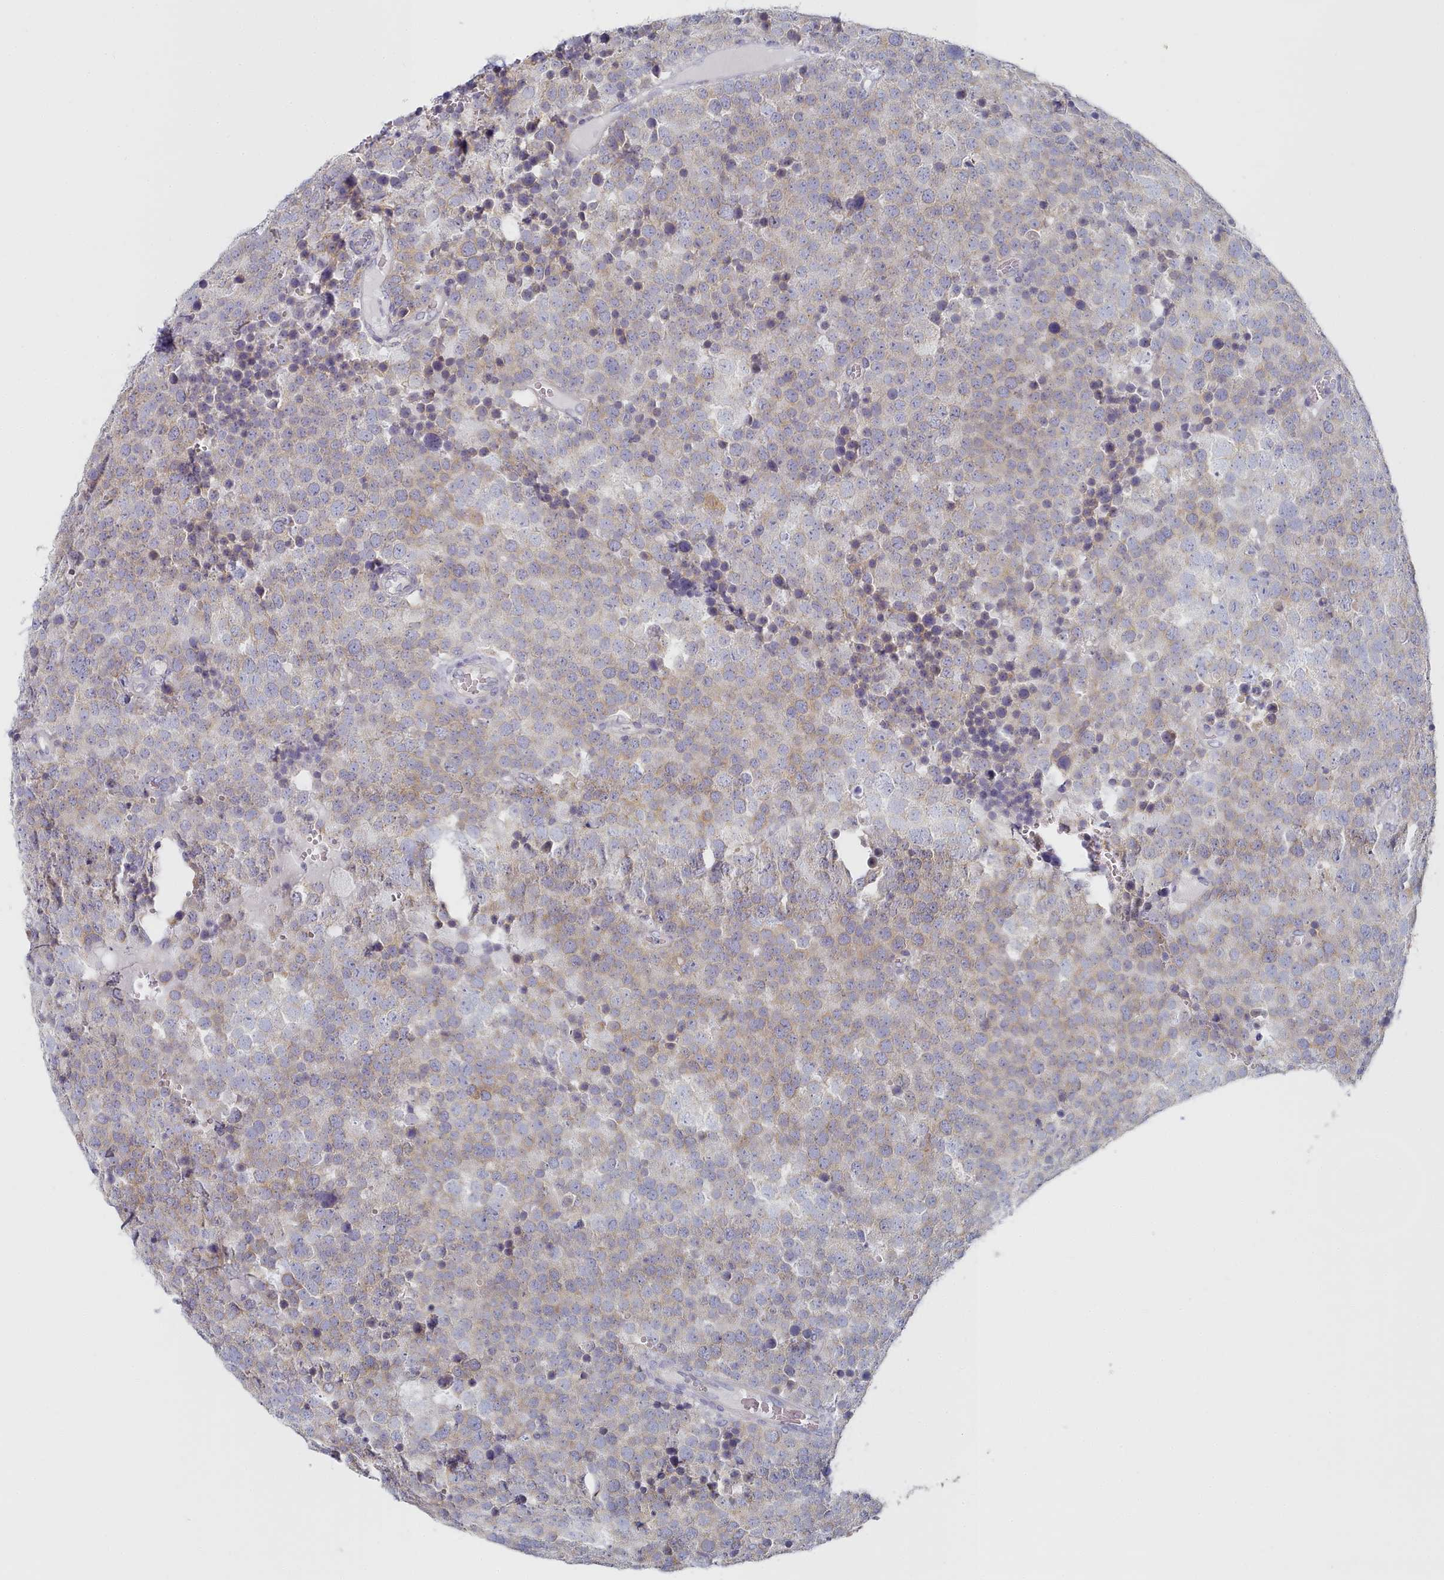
{"staining": {"intensity": "moderate", "quantity": ">75%", "location": "cytoplasmic/membranous"}, "tissue": "testis cancer", "cell_type": "Tumor cells", "image_type": "cancer", "snomed": [{"axis": "morphology", "description": "Seminoma, NOS"}, {"axis": "topography", "description": "Testis"}], "caption": "Human testis cancer stained with a protein marker exhibits moderate staining in tumor cells.", "gene": "TYW1B", "patient": {"sex": "male", "age": 71}}